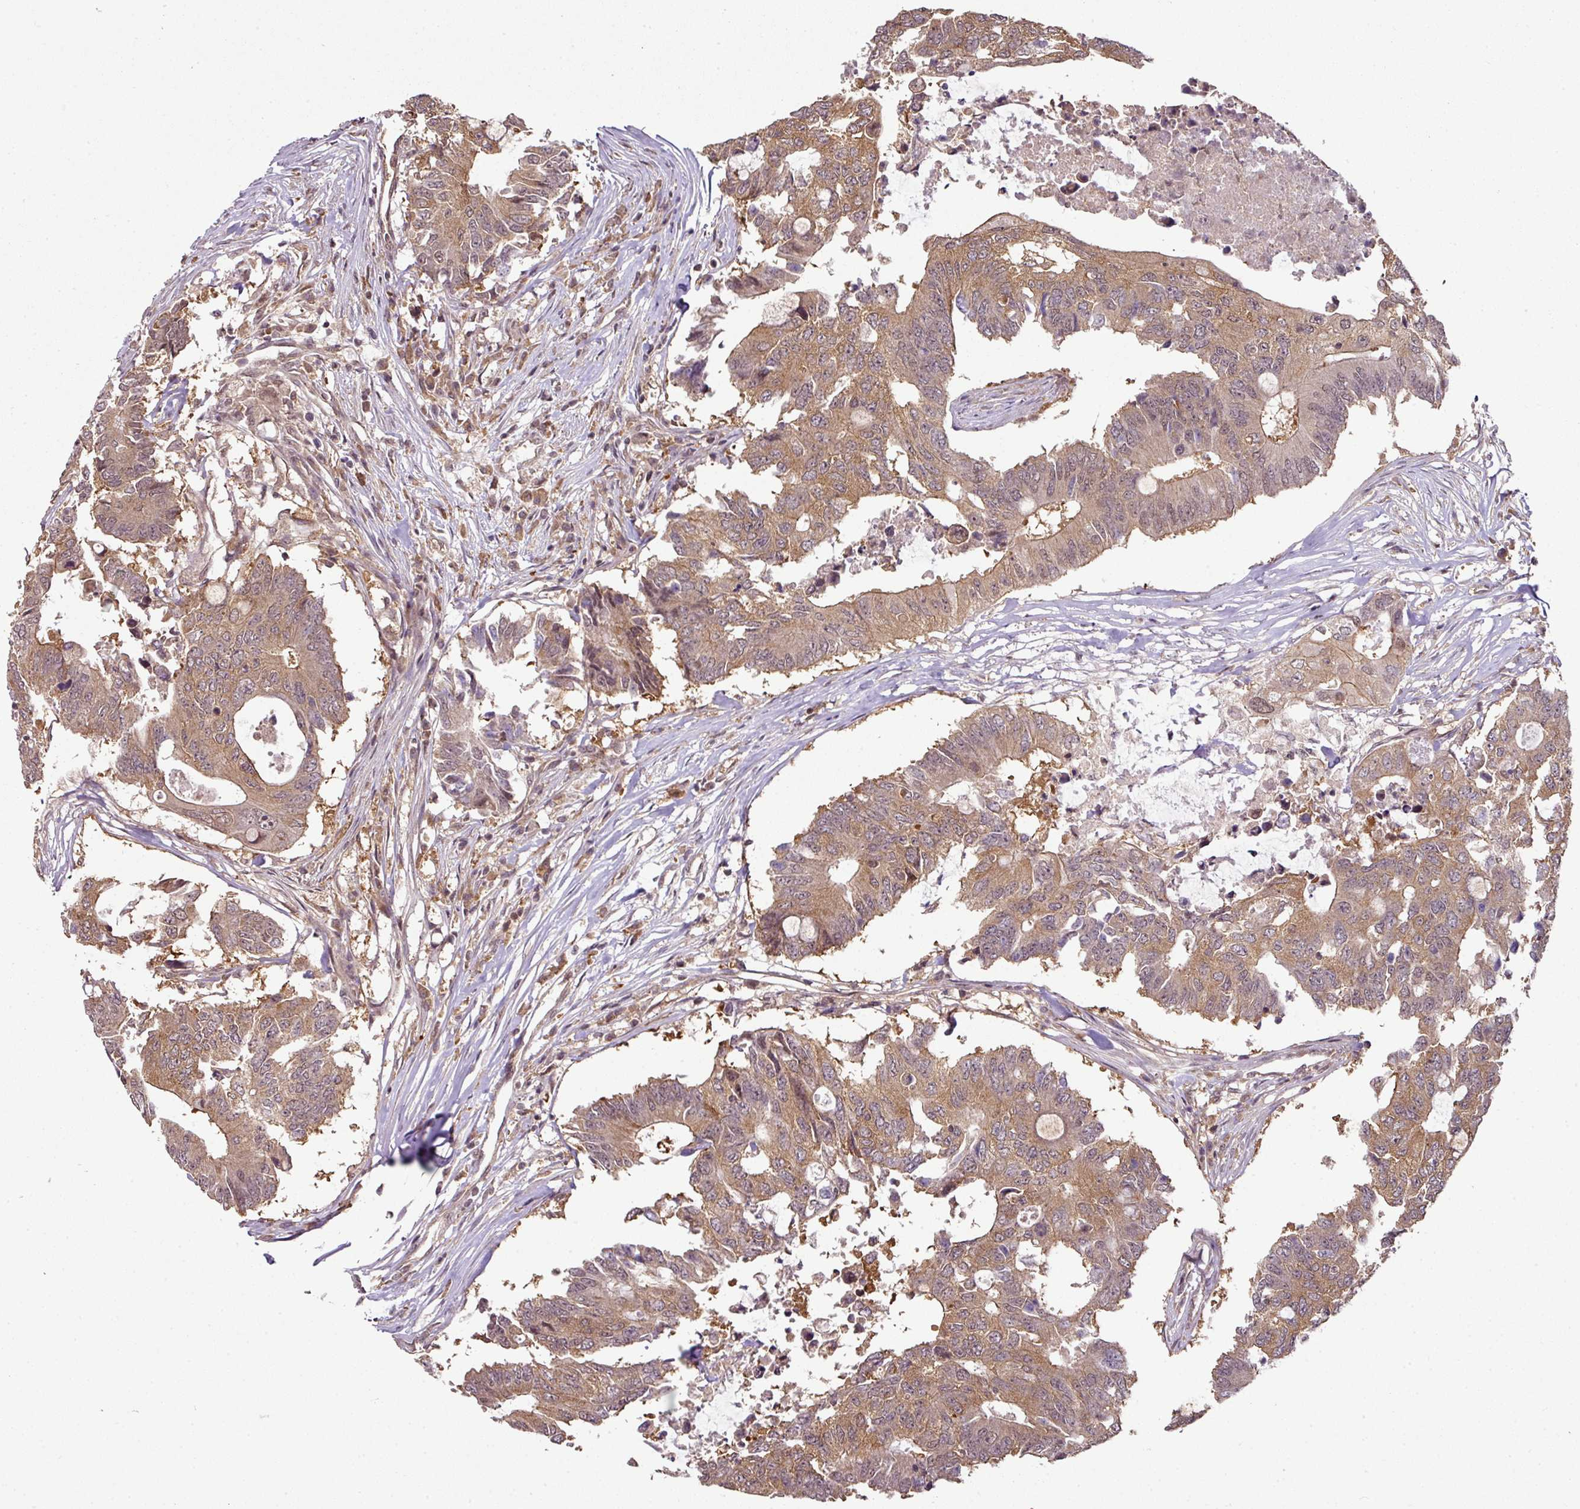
{"staining": {"intensity": "moderate", "quantity": ">75%", "location": "cytoplasmic/membranous"}, "tissue": "colorectal cancer", "cell_type": "Tumor cells", "image_type": "cancer", "snomed": [{"axis": "morphology", "description": "Adenocarcinoma, NOS"}, {"axis": "topography", "description": "Colon"}], "caption": "High-power microscopy captured an immunohistochemistry photomicrograph of colorectal adenocarcinoma, revealing moderate cytoplasmic/membranous staining in about >75% of tumor cells.", "gene": "ANKRD18A", "patient": {"sex": "male", "age": 71}}